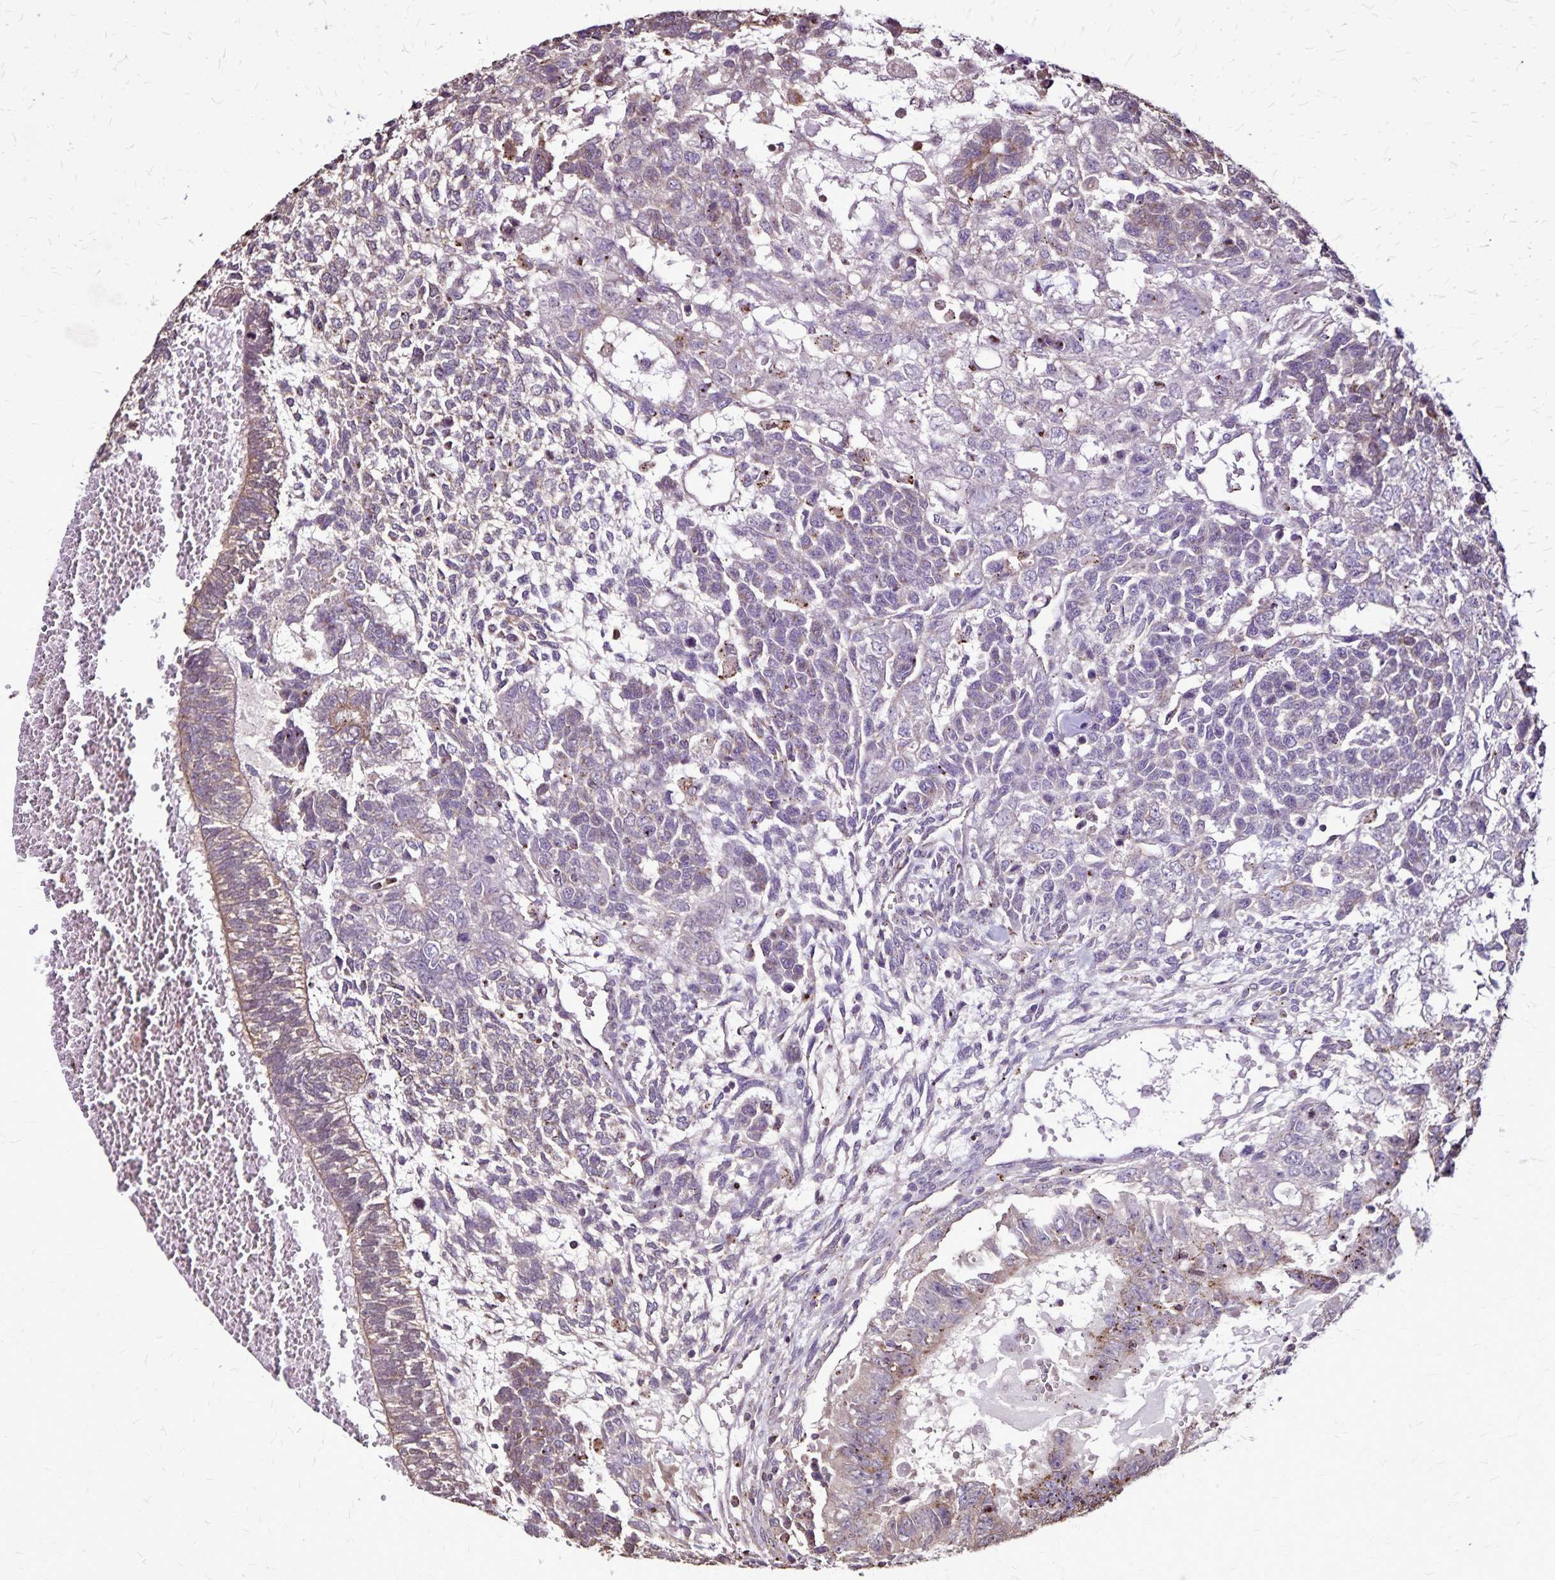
{"staining": {"intensity": "weak", "quantity": "<25%", "location": "cytoplasmic/membranous"}, "tissue": "testis cancer", "cell_type": "Tumor cells", "image_type": "cancer", "snomed": [{"axis": "morphology", "description": "Normal tissue, NOS"}, {"axis": "morphology", "description": "Carcinoma, Embryonal, NOS"}, {"axis": "topography", "description": "Testis"}, {"axis": "topography", "description": "Epididymis"}], "caption": "The micrograph reveals no significant staining in tumor cells of embryonal carcinoma (testis).", "gene": "CHMP1B", "patient": {"sex": "male", "age": 23}}